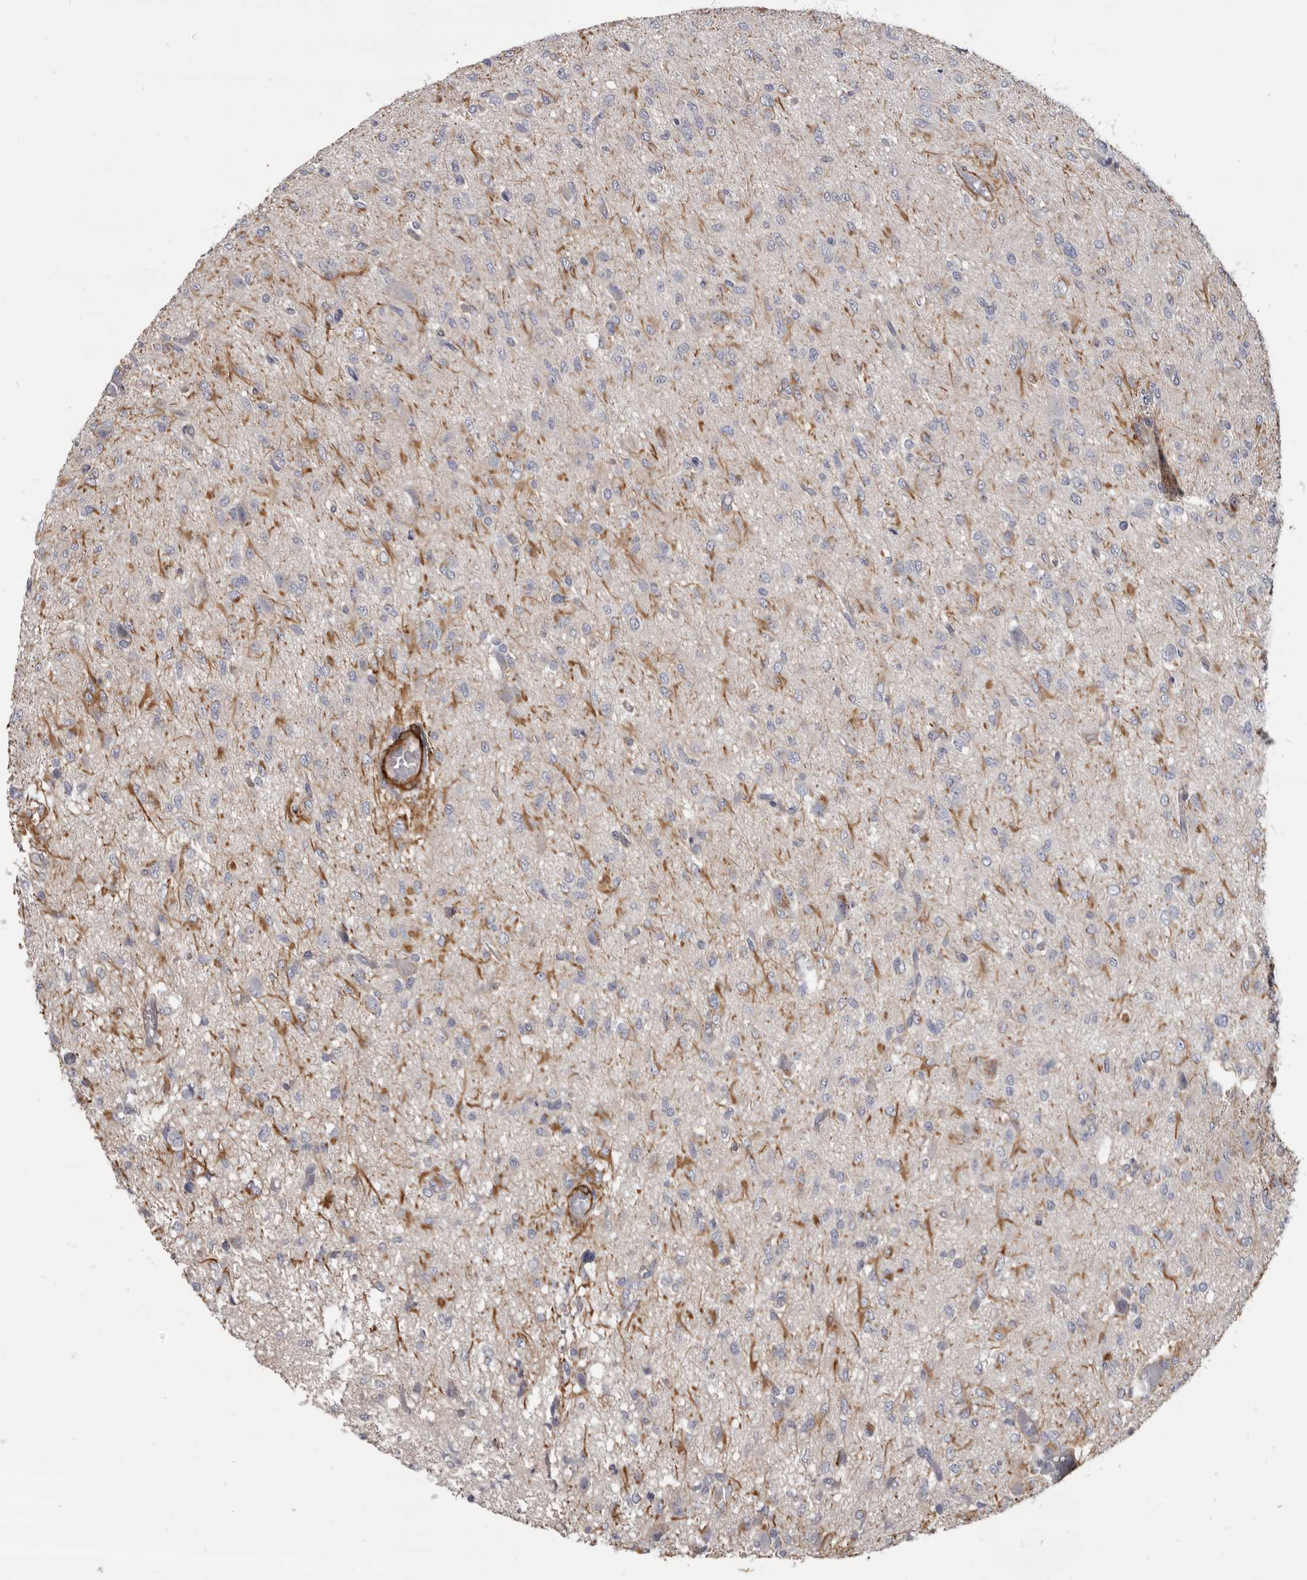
{"staining": {"intensity": "negative", "quantity": "none", "location": "none"}, "tissue": "glioma", "cell_type": "Tumor cells", "image_type": "cancer", "snomed": [{"axis": "morphology", "description": "Glioma, malignant, High grade"}, {"axis": "topography", "description": "Brain"}], "caption": "Tumor cells are negative for brown protein staining in glioma. (Stains: DAB (3,3'-diaminobenzidine) immunohistochemistry with hematoxylin counter stain, Microscopy: brightfield microscopy at high magnification).", "gene": "CGN", "patient": {"sex": "female", "age": 59}}